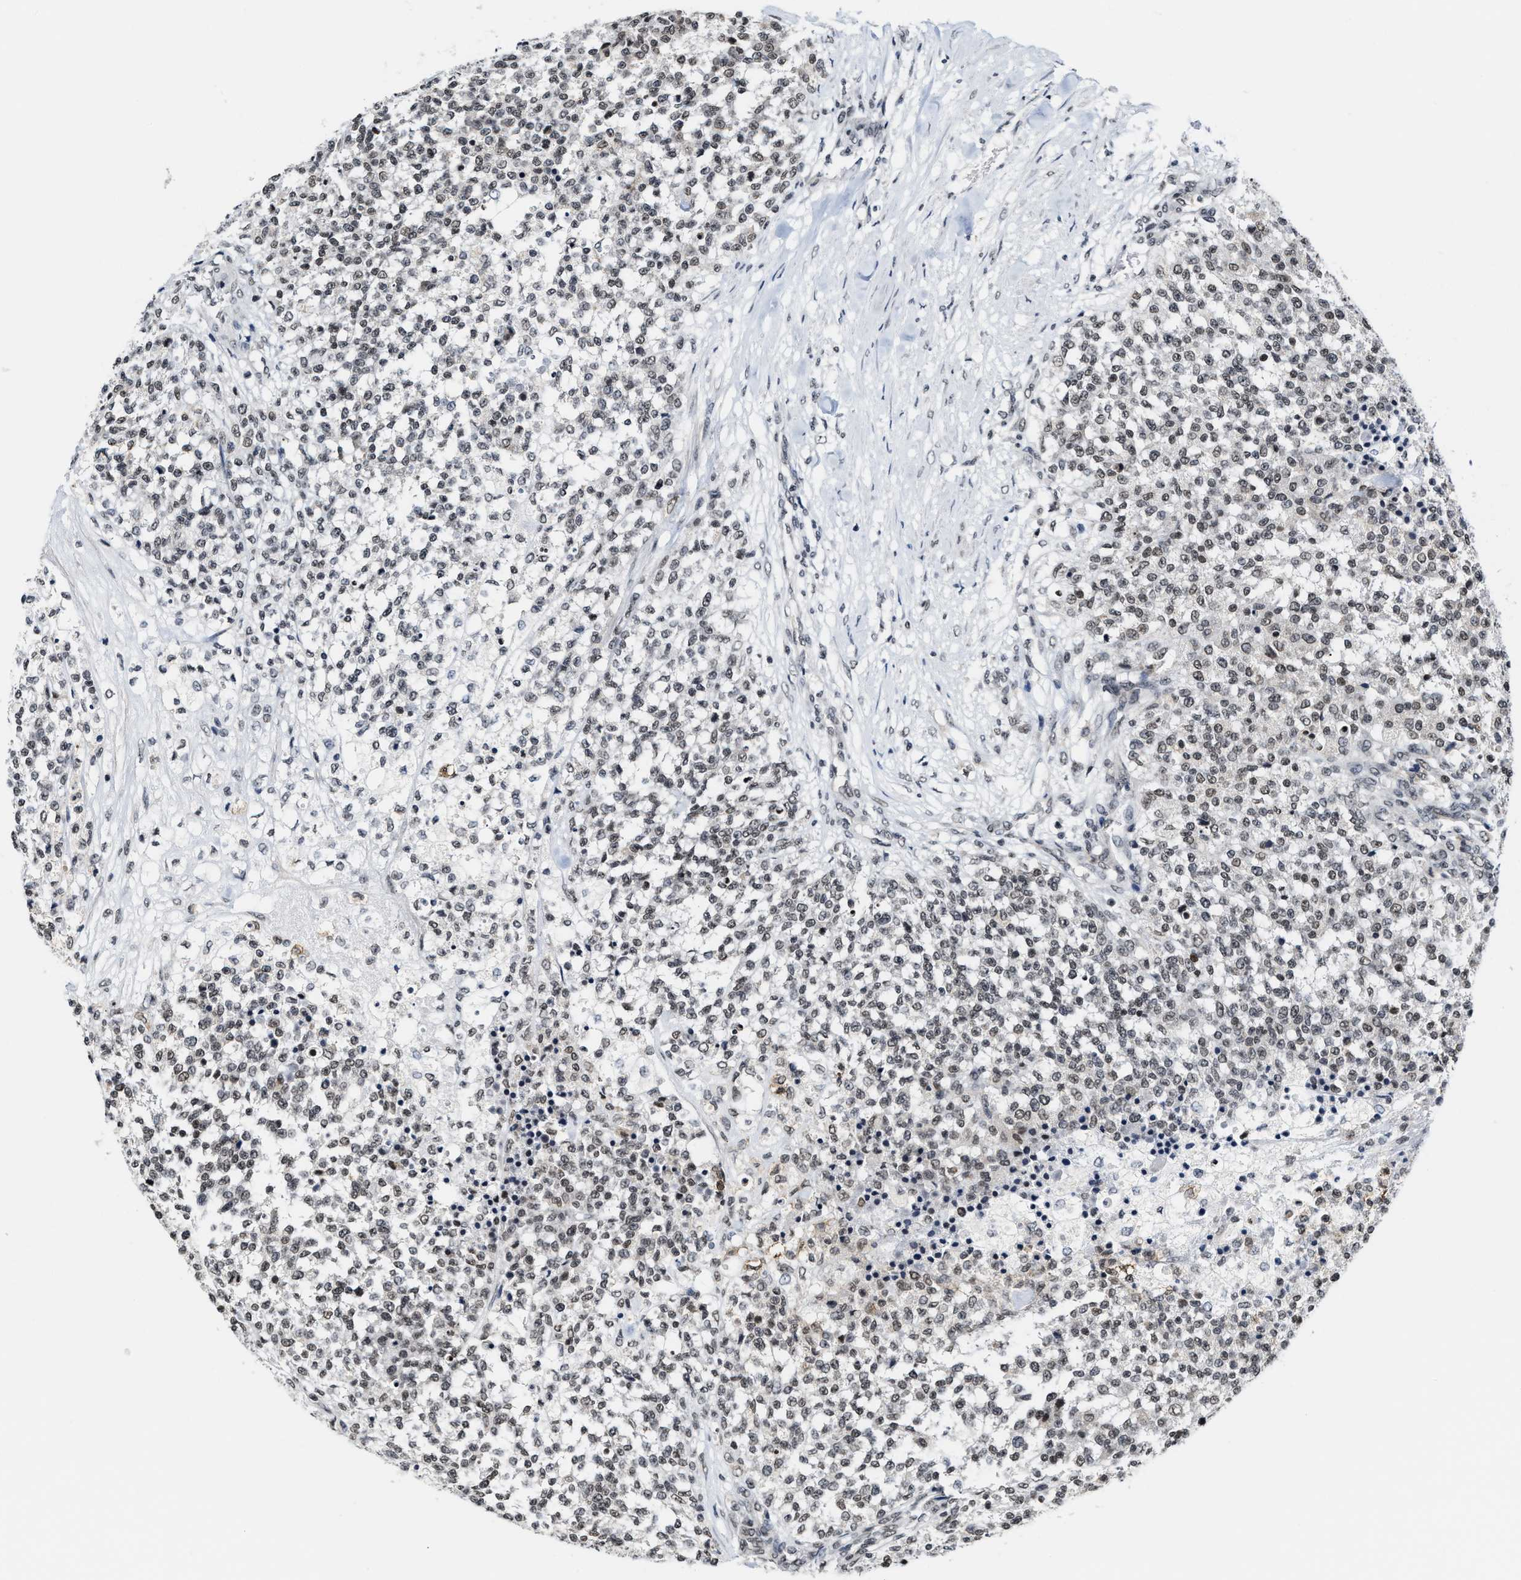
{"staining": {"intensity": "weak", "quantity": ">75%", "location": "nuclear"}, "tissue": "testis cancer", "cell_type": "Tumor cells", "image_type": "cancer", "snomed": [{"axis": "morphology", "description": "Seminoma, NOS"}, {"axis": "topography", "description": "Testis"}], "caption": "Brown immunohistochemical staining in human testis cancer (seminoma) demonstrates weak nuclear positivity in about >75% of tumor cells.", "gene": "ANKRD6", "patient": {"sex": "male", "age": 59}}